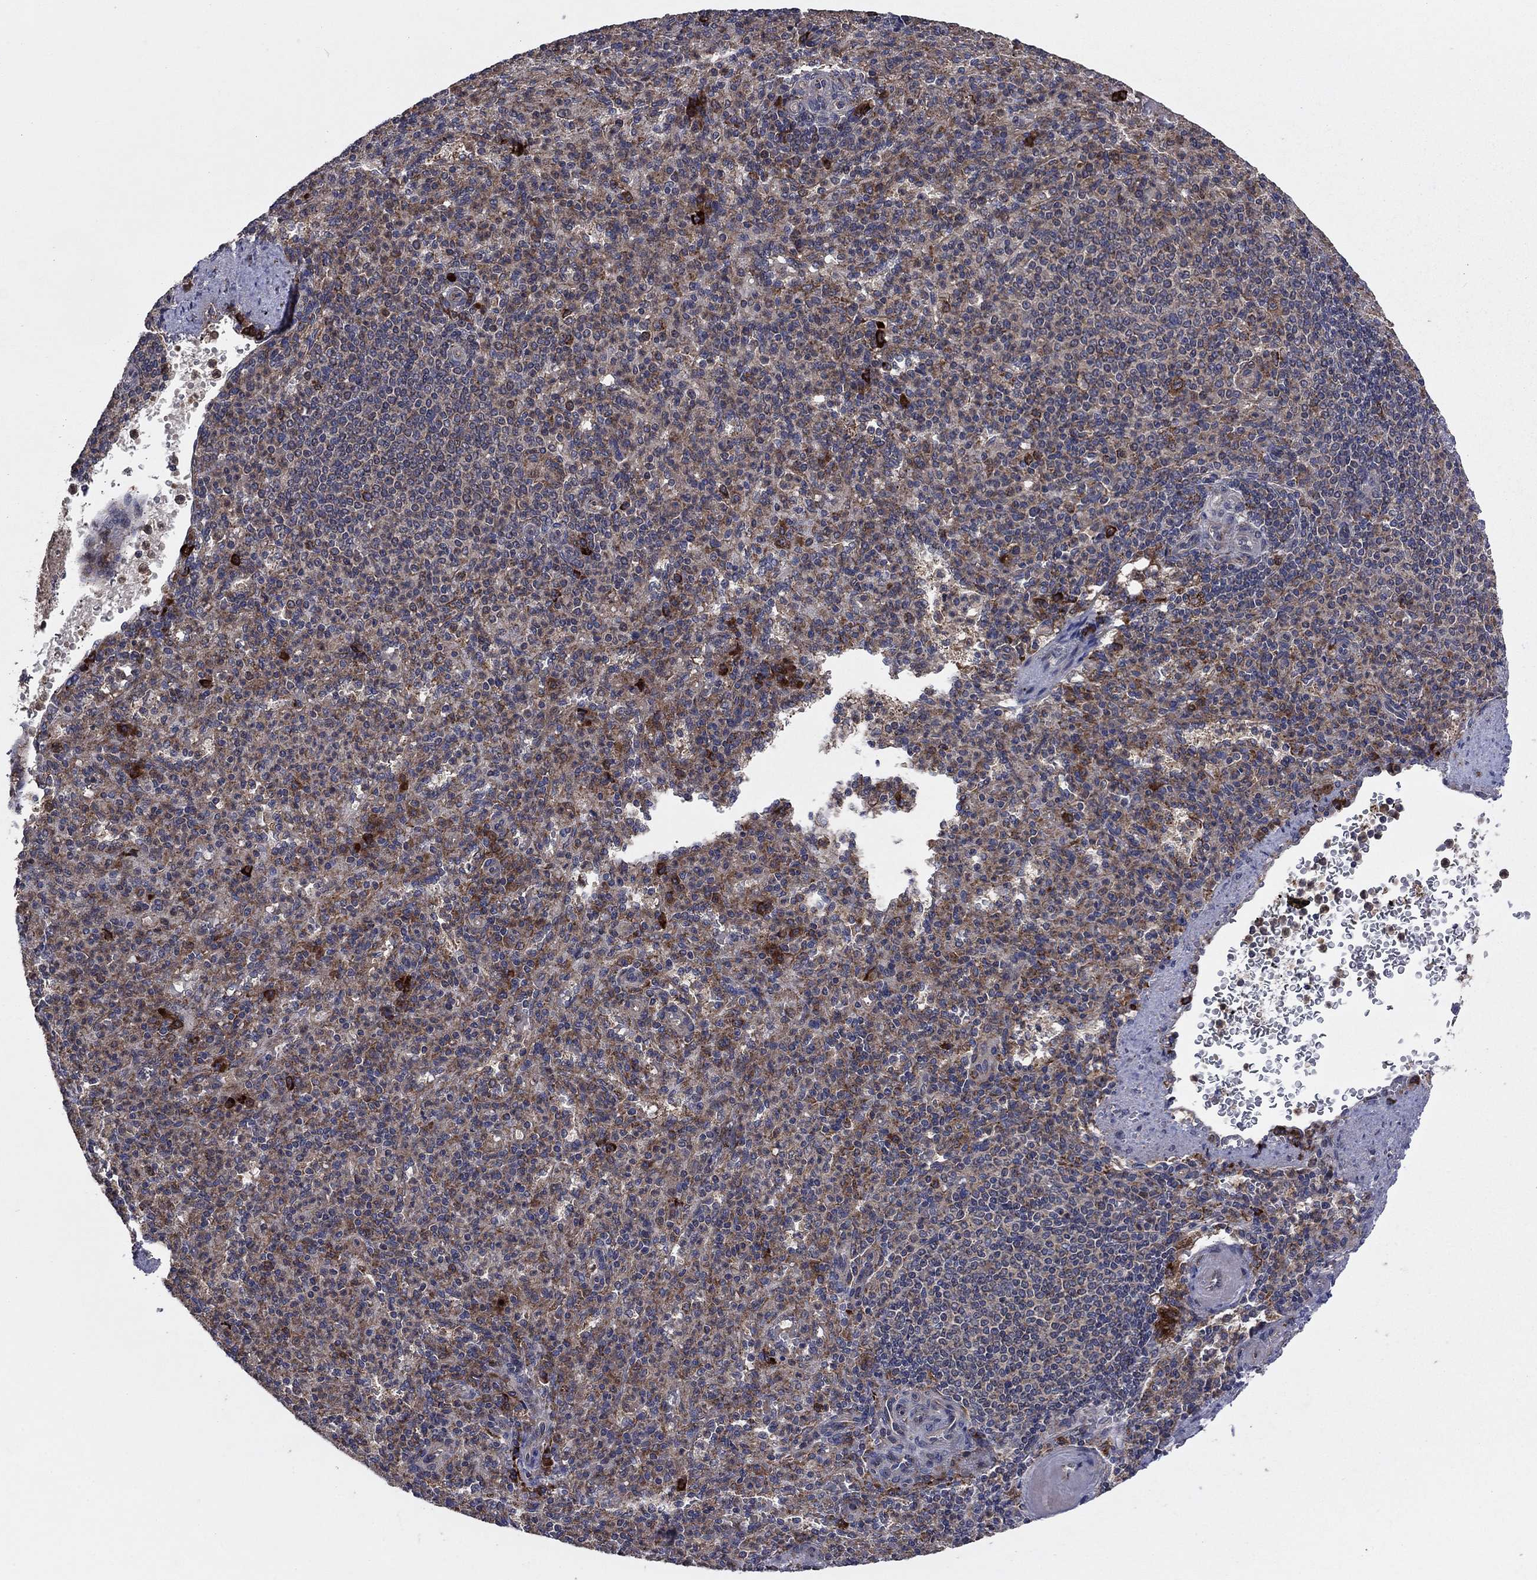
{"staining": {"intensity": "strong", "quantity": "<25%", "location": "cytoplasmic/membranous"}, "tissue": "spleen", "cell_type": "Cells in red pulp", "image_type": "normal", "snomed": [{"axis": "morphology", "description": "Normal tissue, NOS"}, {"axis": "topography", "description": "Spleen"}], "caption": "Protein staining reveals strong cytoplasmic/membranous expression in approximately <25% of cells in red pulp in unremarkable spleen.", "gene": "MEA1", "patient": {"sex": "female", "age": 74}}